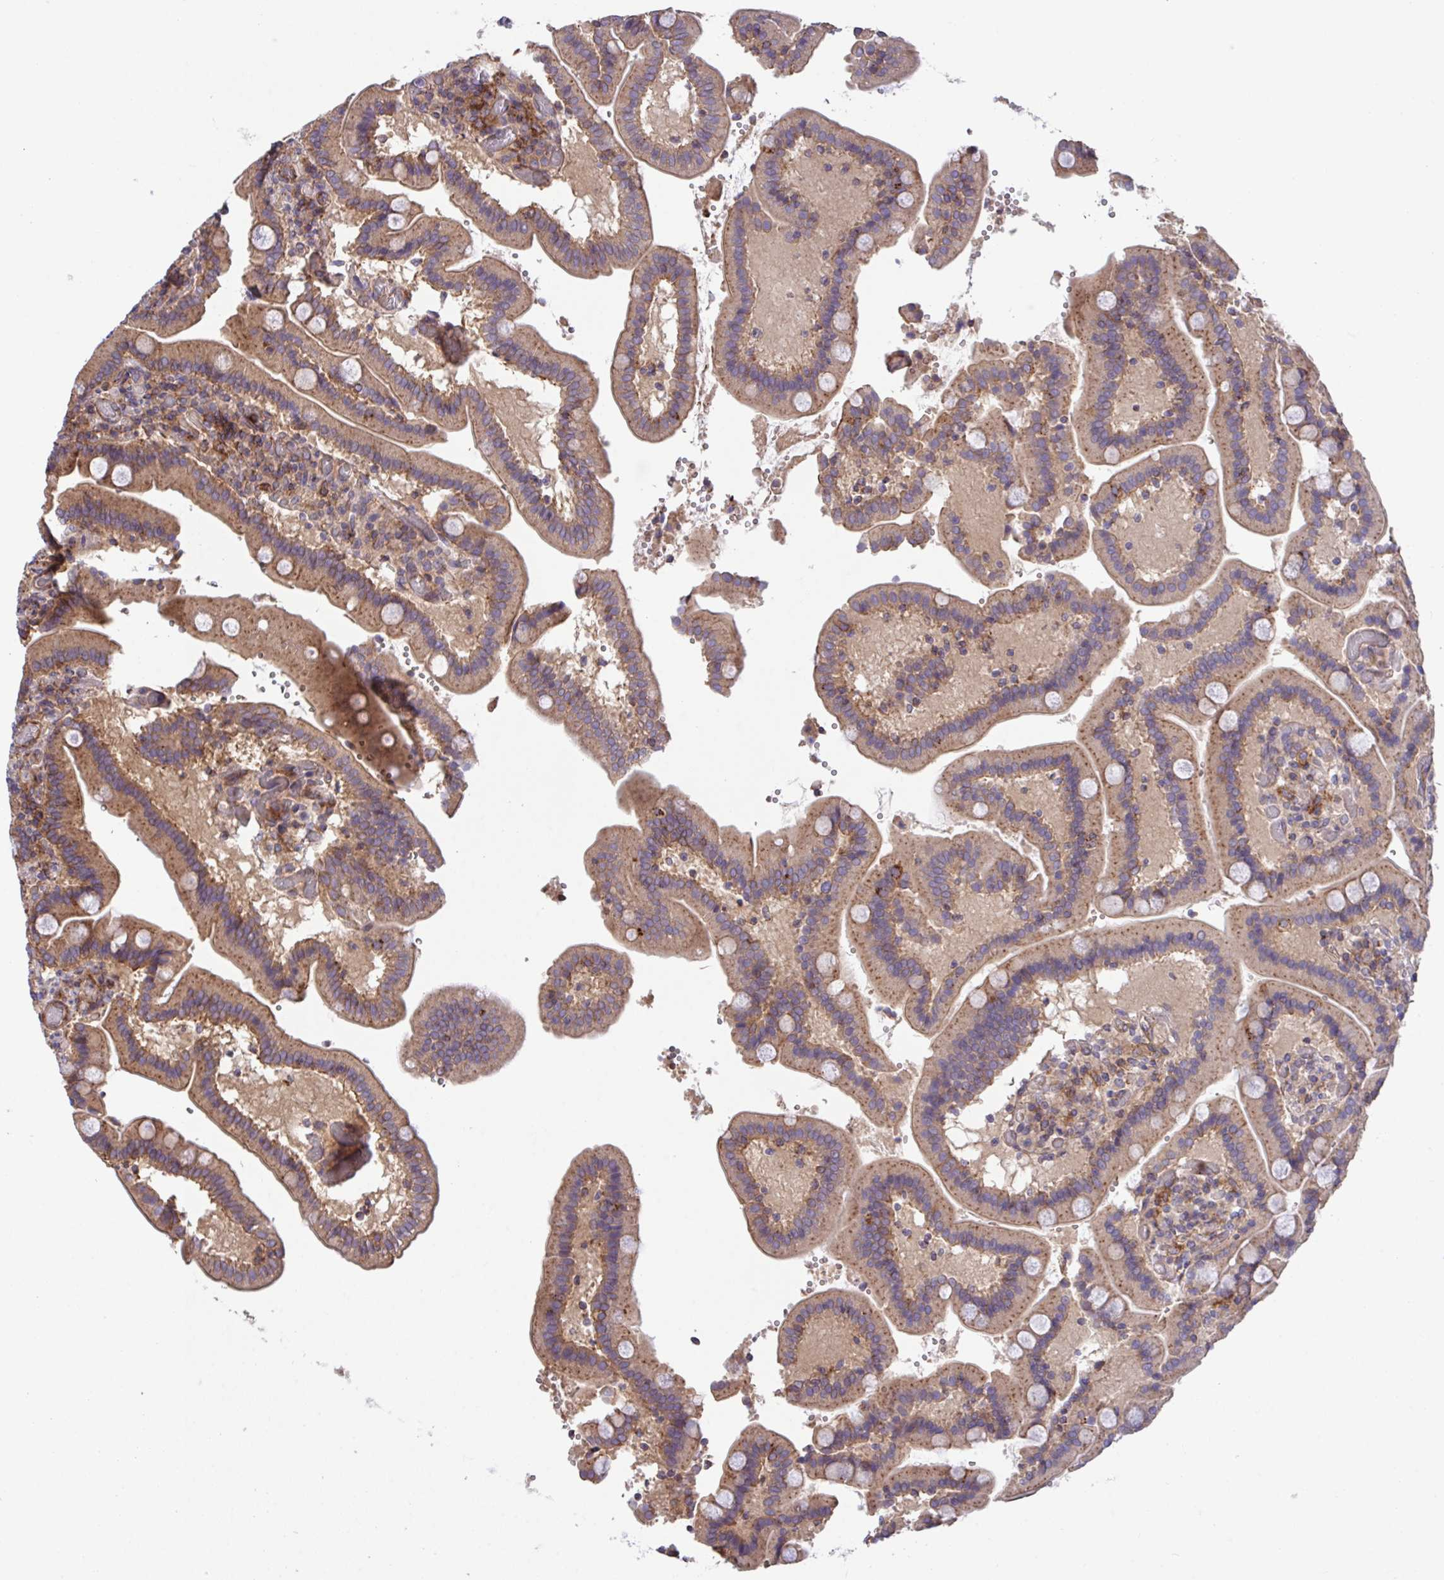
{"staining": {"intensity": "moderate", "quantity": ">75%", "location": "cytoplasmic/membranous"}, "tissue": "duodenum", "cell_type": "Glandular cells", "image_type": "normal", "snomed": [{"axis": "morphology", "description": "Normal tissue, NOS"}, {"axis": "topography", "description": "Duodenum"}], "caption": "Immunohistochemistry histopathology image of unremarkable duodenum stained for a protein (brown), which shows medium levels of moderate cytoplasmic/membranous expression in about >75% of glandular cells.", "gene": "C4orf36", "patient": {"sex": "female", "age": 62}}